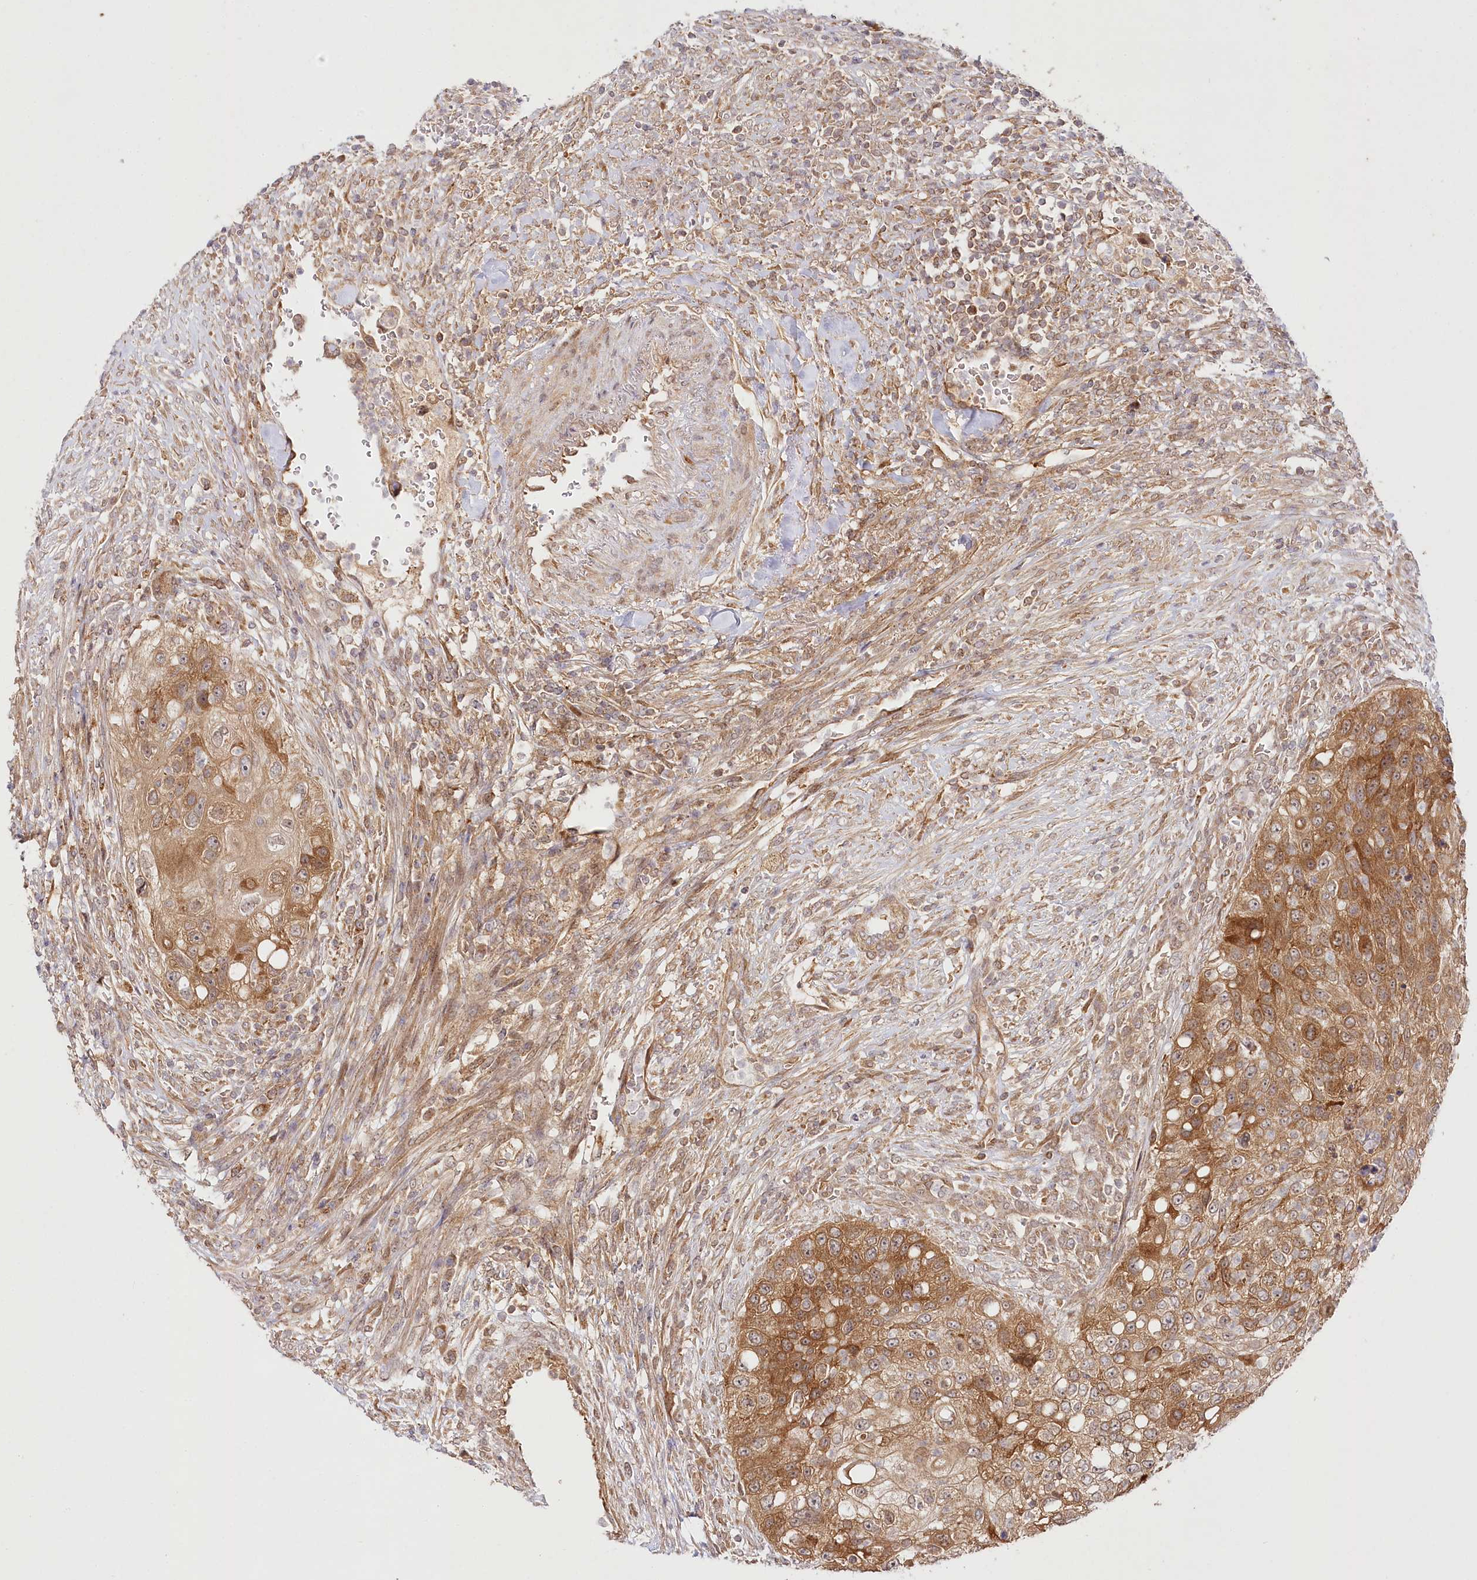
{"staining": {"intensity": "moderate", "quantity": ">75%", "location": "cytoplasmic/membranous"}, "tissue": "urothelial cancer", "cell_type": "Tumor cells", "image_type": "cancer", "snomed": [{"axis": "morphology", "description": "Urothelial carcinoma, High grade"}, {"axis": "topography", "description": "Urinary bladder"}], "caption": "There is medium levels of moderate cytoplasmic/membranous expression in tumor cells of high-grade urothelial carcinoma, as demonstrated by immunohistochemical staining (brown color).", "gene": "INPP4B", "patient": {"sex": "female", "age": 60}}